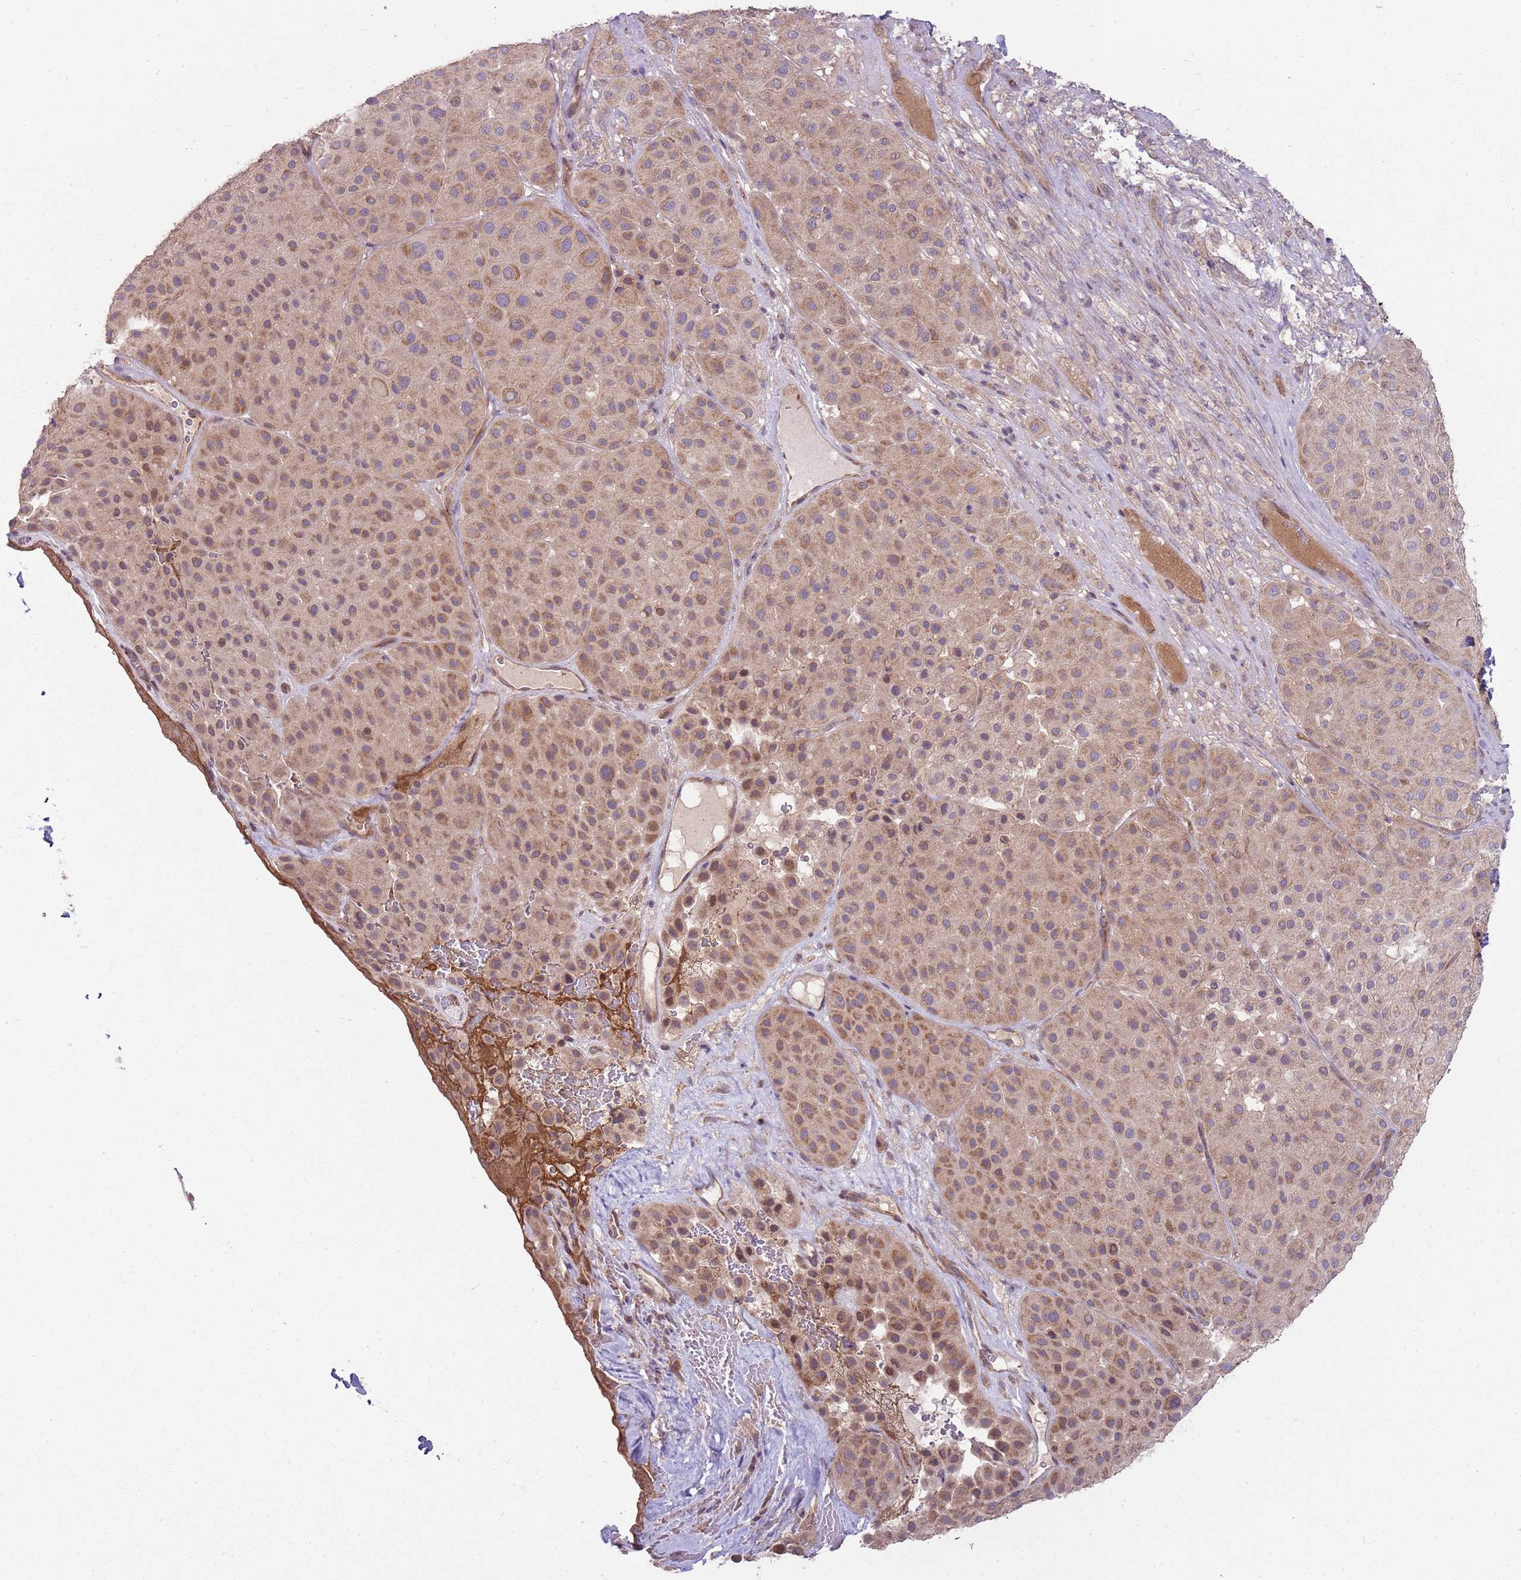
{"staining": {"intensity": "moderate", "quantity": ">75%", "location": "cytoplasmic/membranous"}, "tissue": "melanoma", "cell_type": "Tumor cells", "image_type": "cancer", "snomed": [{"axis": "morphology", "description": "Malignant melanoma, Metastatic site"}, {"axis": "topography", "description": "Smooth muscle"}], "caption": "An immunohistochemistry histopathology image of neoplastic tissue is shown. Protein staining in brown labels moderate cytoplasmic/membranous positivity in malignant melanoma (metastatic site) within tumor cells. Ihc stains the protein in brown and the nuclei are stained blue.", "gene": "SPATA31D1", "patient": {"sex": "male", "age": 41}}